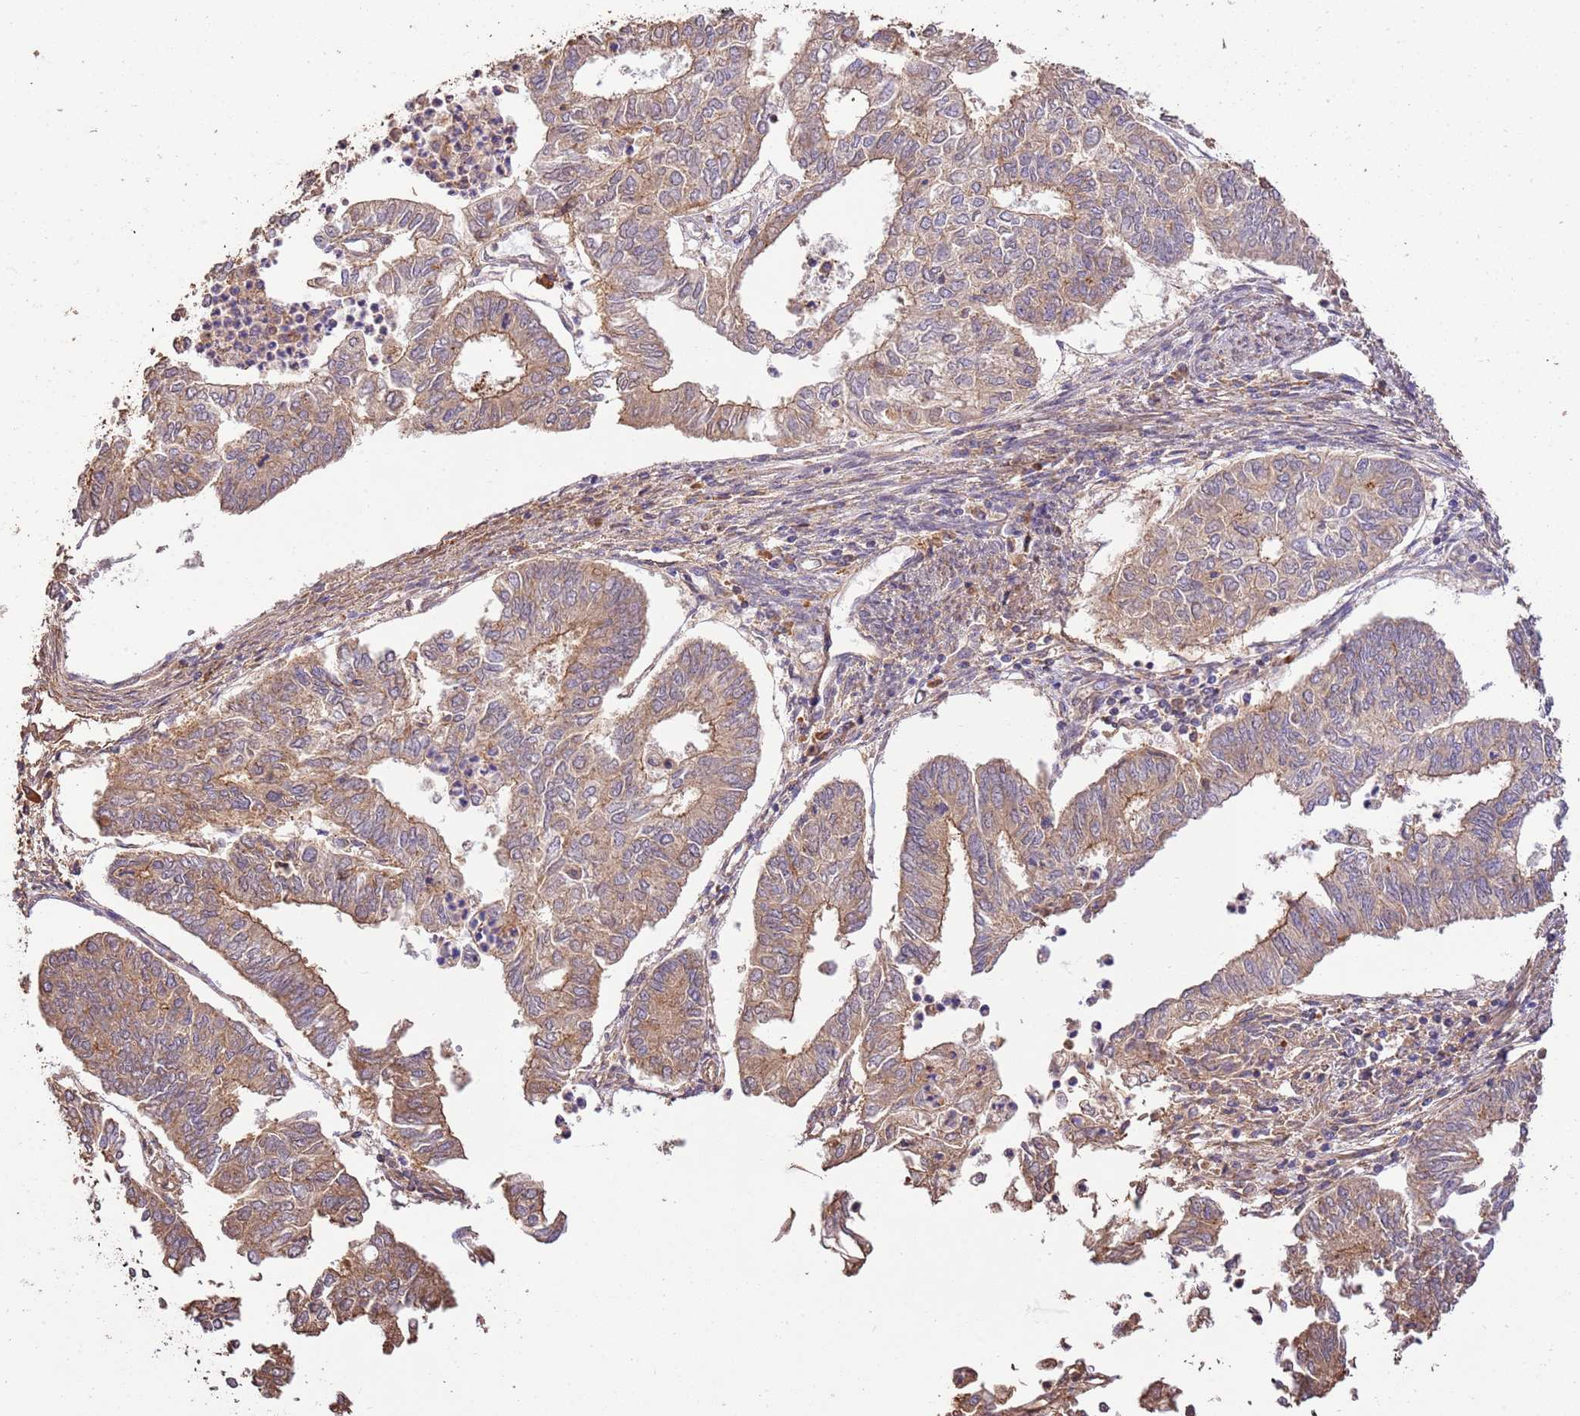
{"staining": {"intensity": "weak", "quantity": "25%-75%", "location": "cytoplasmic/membranous"}, "tissue": "endometrial cancer", "cell_type": "Tumor cells", "image_type": "cancer", "snomed": [{"axis": "morphology", "description": "Adenocarcinoma, NOS"}, {"axis": "topography", "description": "Endometrium"}], "caption": "Immunohistochemistry (IHC) (DAB) staining of adenocarcinoma (endometrial) exhibits weak cytoplasmic/membranous protein positivity in approximately 25%-75% of tumor cells.", "gene": "CEP55", "patient": {"sex": "female", "age": 68}}